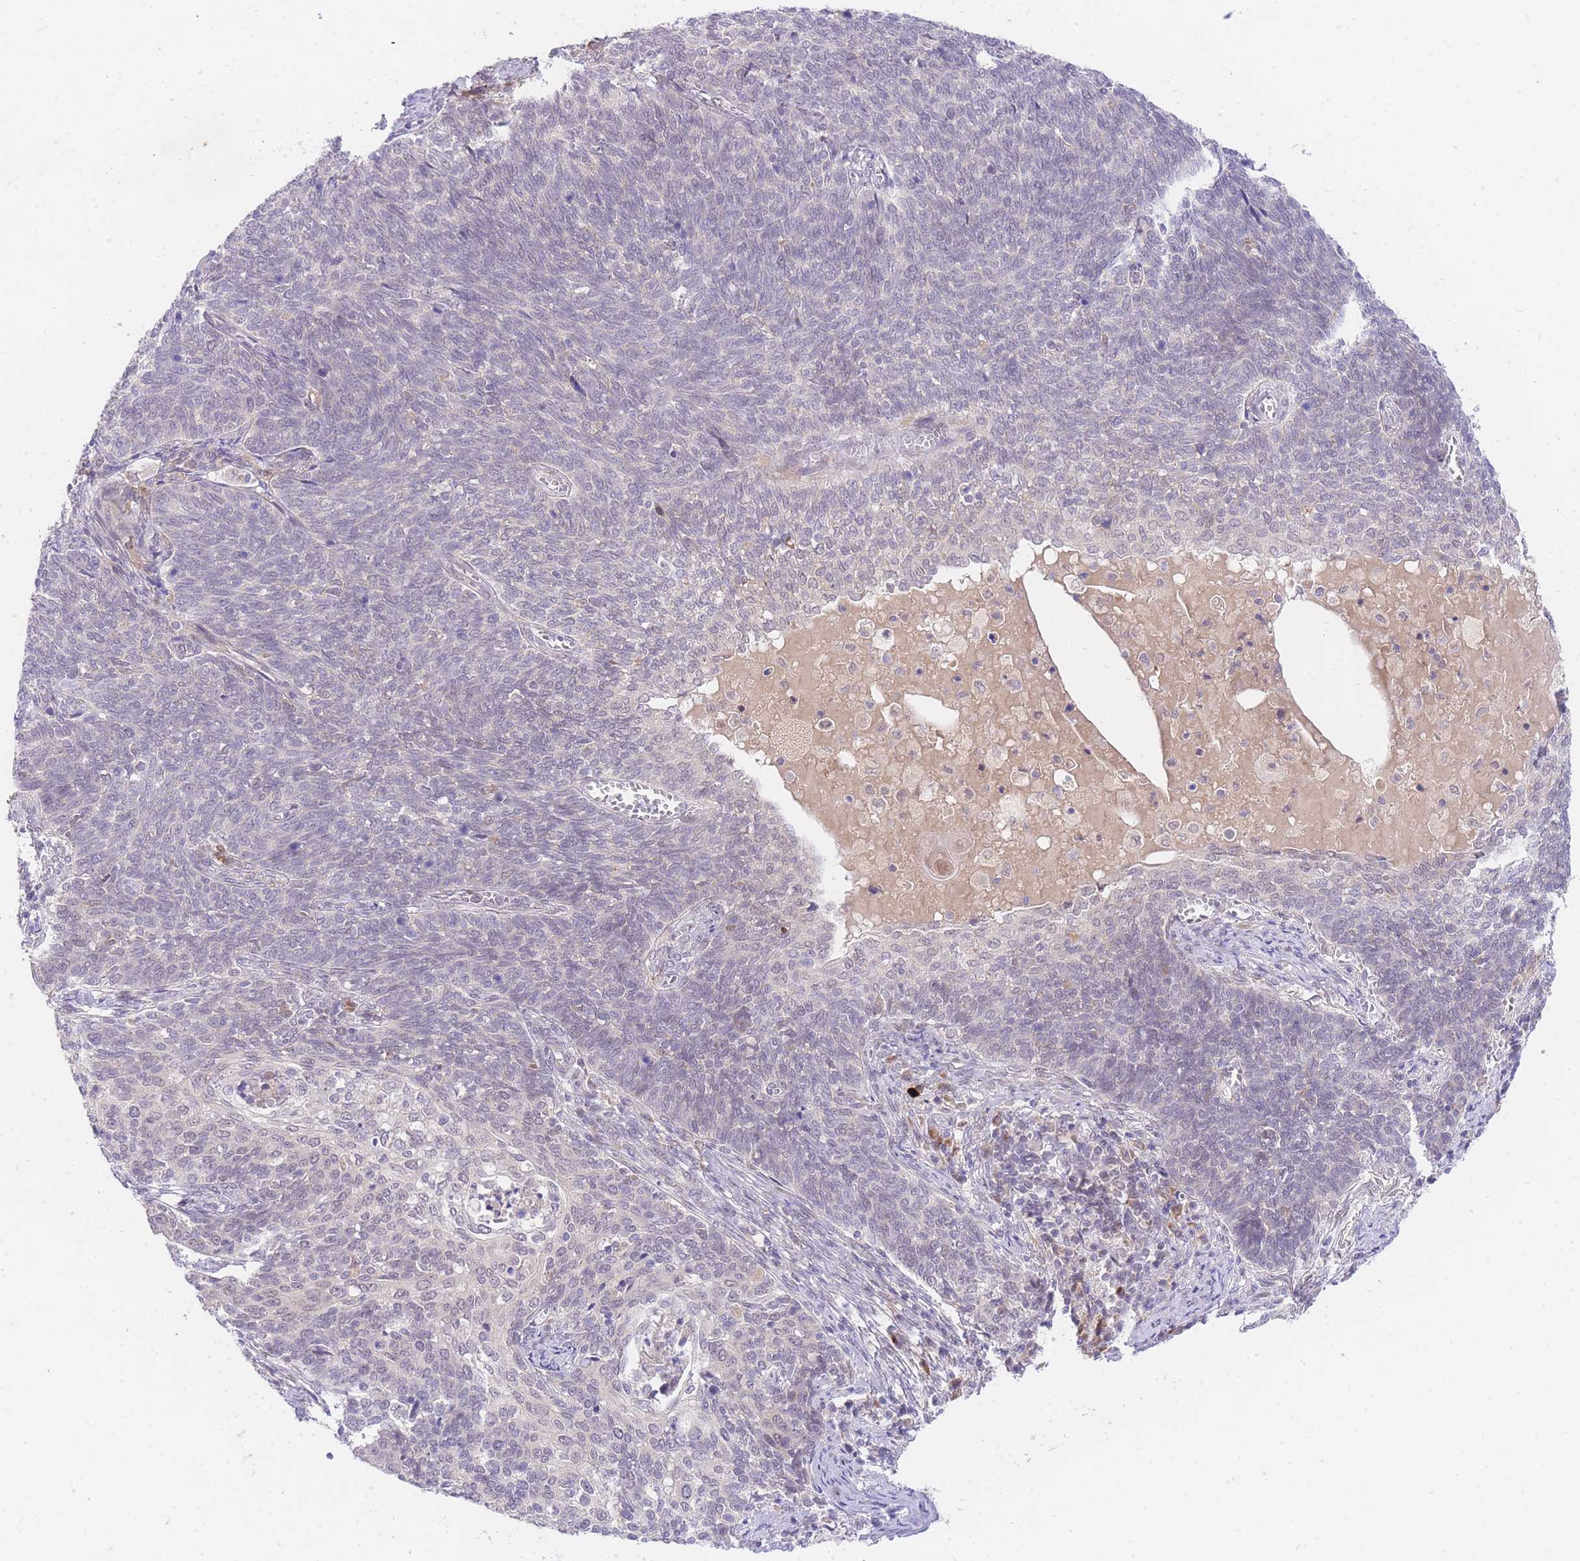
{"staining": {"intensity": "negative", "quantity": "none", "location": "none"}, "tissue": "cervical cancer", "cell_type": "Tumor cells", "image_type": "cancer", "snomed": [{"axis": "morphology", "description": "Squamous cell carcinoma, NOS"}, {"axis": "topography", "description": "Cervix"}], "caption": "Histopathology image shows no significant protein expression in tumor cells of cervical cancer (squamous cell carcinoma).", "gene": "SLC25A33", "patient": {"sex": "female", "age": 39}}